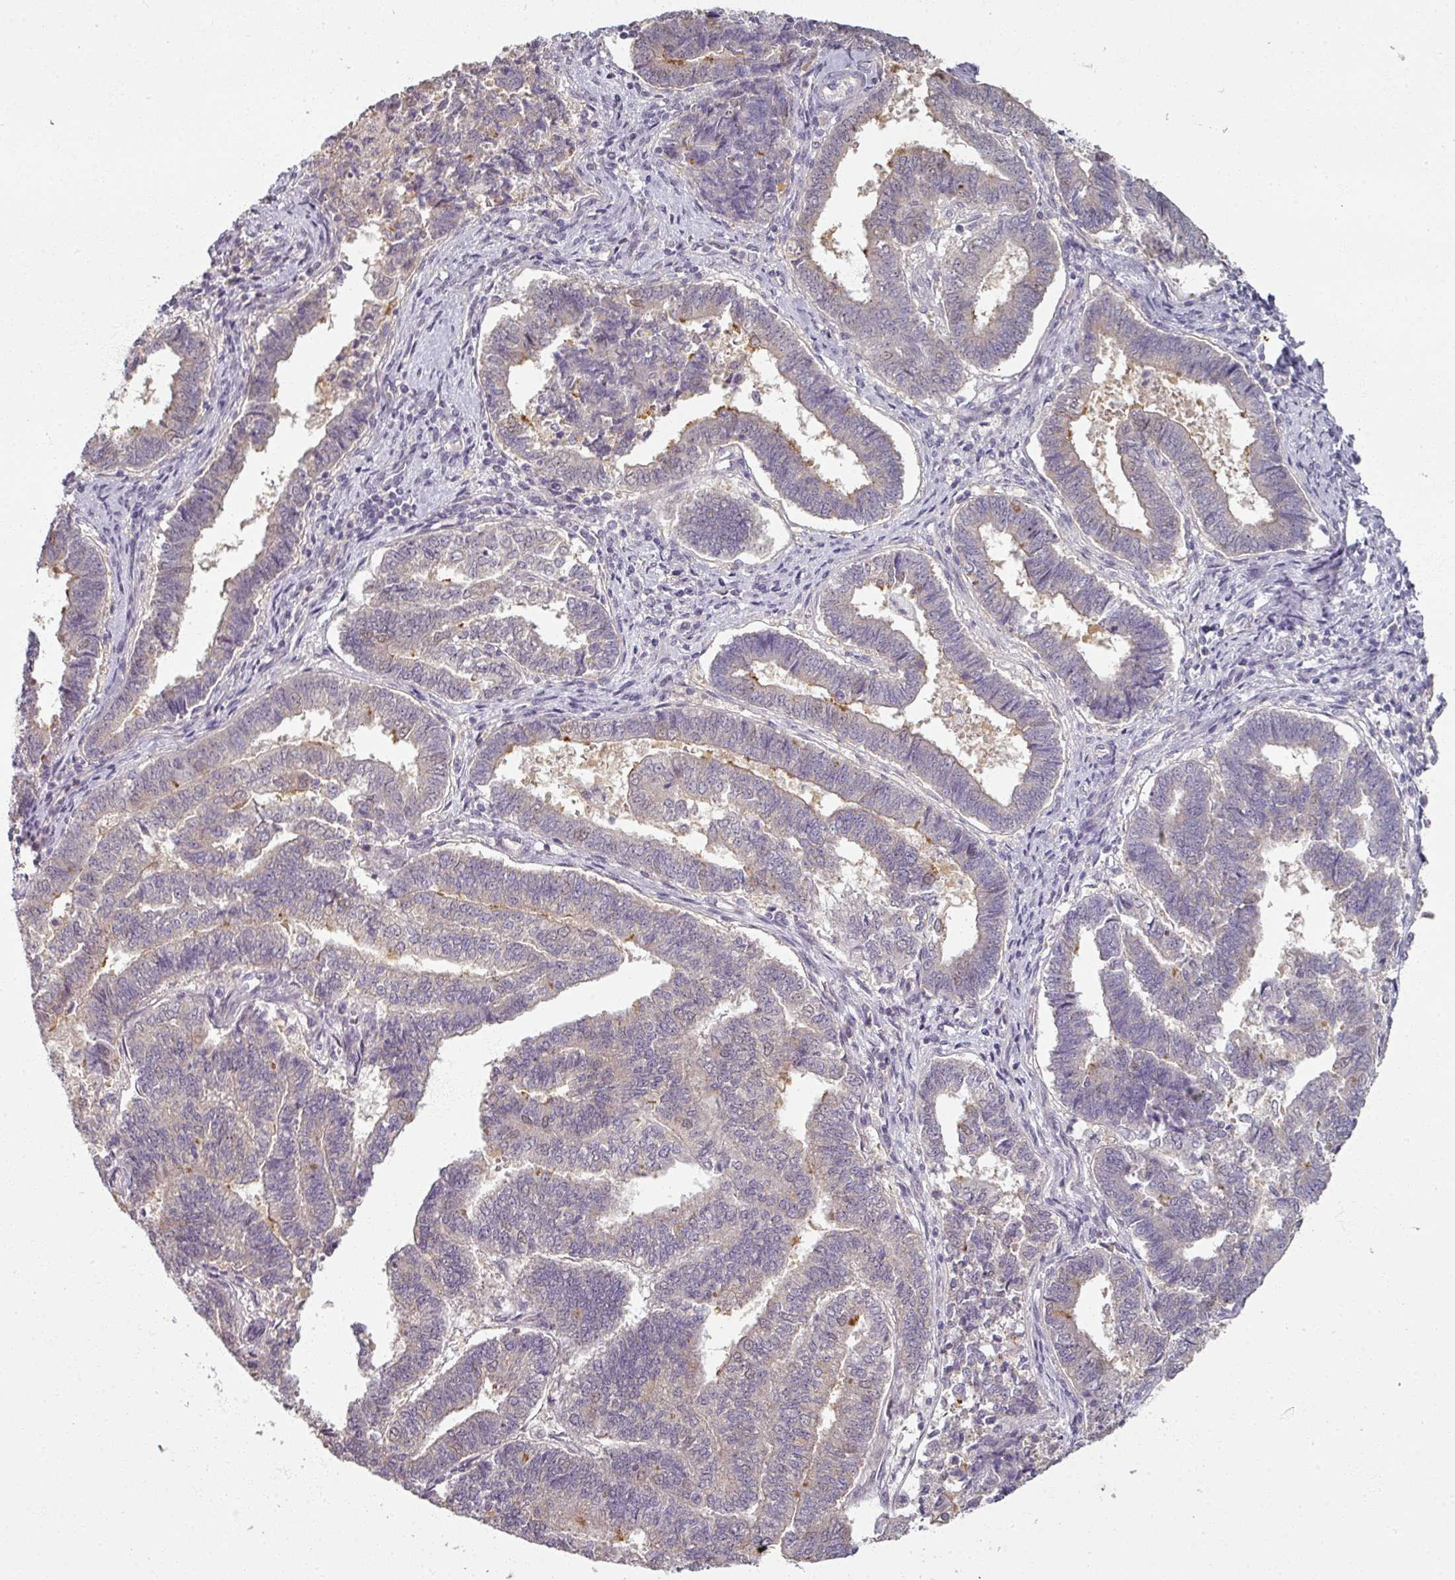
{"staining": {"intensity": "weak", "quantity": "25%-75%", "location": "cytoplasmic/membranous"}, "tissue": "endometrial cancer", "cell_type": "Tumor cells", "image_type": "cancer", "snomed": [{"axis": "morphology", "description": "Adenocarcinoma, NOS"}, {"axis": "topography", "description": "Endometrium"}], "caption": "Weak cytoplasmic/membranous positivity for a protein is appreciated in about 25%-75% of tumor cells of endometrial adenocarcinoma using immunohistochemistry (IHC).", "gene": "MYMK", "patient": {"sex": "female", "age": 72}}